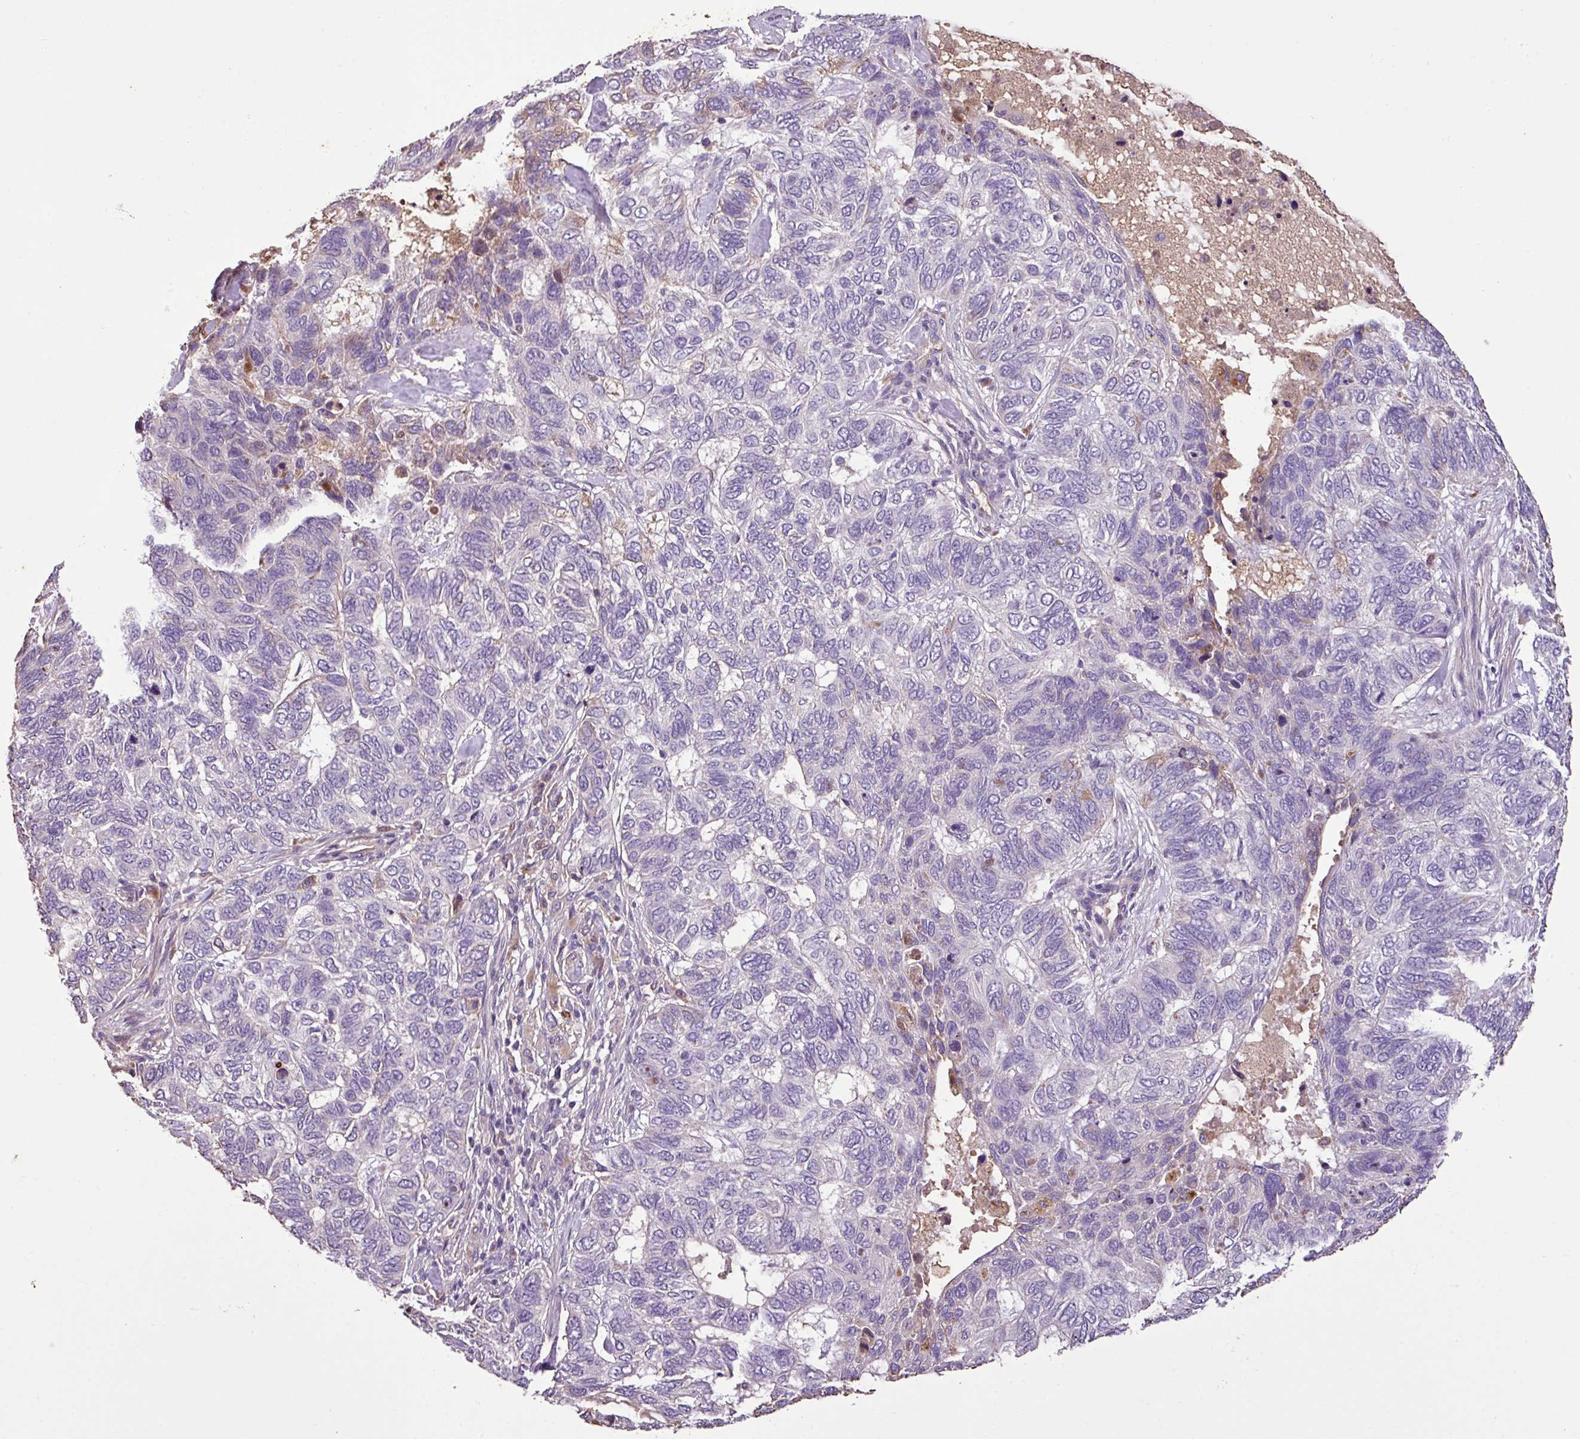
{"staining": {"intensity": "negative", "quantity": "none", "location": "none"}, "tissue": "skin cancer", "cell_type": "Tumor cells", "image_type": "cancer", "snomed": [{"axis": "morphology", "description": "Basal cell carcinoma"}, {"axis": "topography", "description": "Skin"}], "caption": "Human skin cancer (basal cell carcinoma) stained for a protein using IHC demonstrates no expression in tumor cells.", "gene": "ZNF266", "patient": {"sex": "female", "age": 65}}